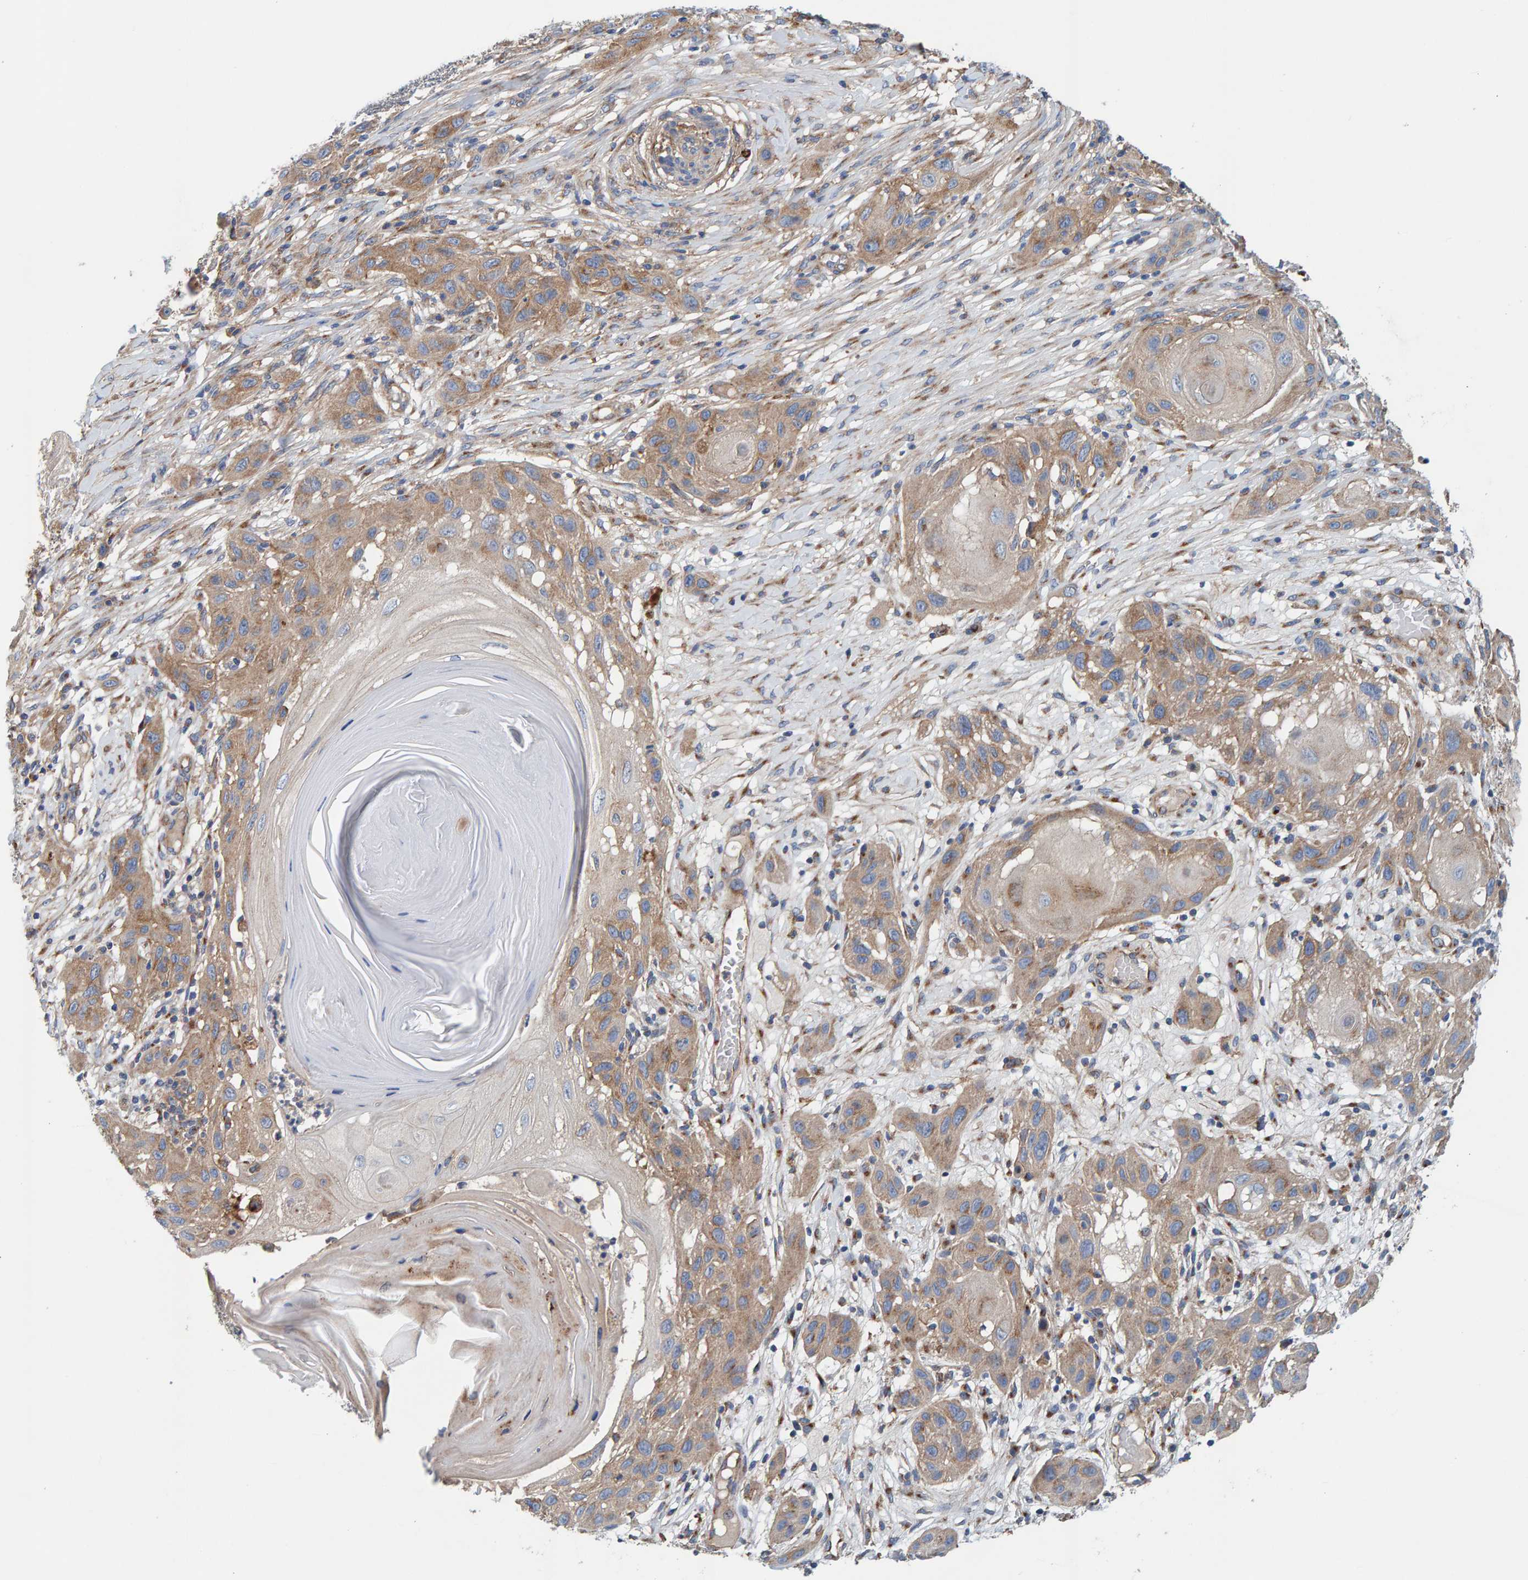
{"staining": {"intensity": "weak", "quantity": ">75%", "location": "cytoplasmic/membranous"}, "tissue": "skin cancer", "cell_type": "Tumor cells", "image_type": "cancer", "snomed": [{"axis": "morphology", "description": "Squamous cell carcinoma, NOS"}, {"axis": "topography", "description": "Skin"}], "caption": "A brown stain highlights weak cytoplasmic/membranous expression of a protein in human skin squamous cell carcinoma tumor cells.", "gene": "MKLN1", "patient": {"sex": "female", "age": 96}}